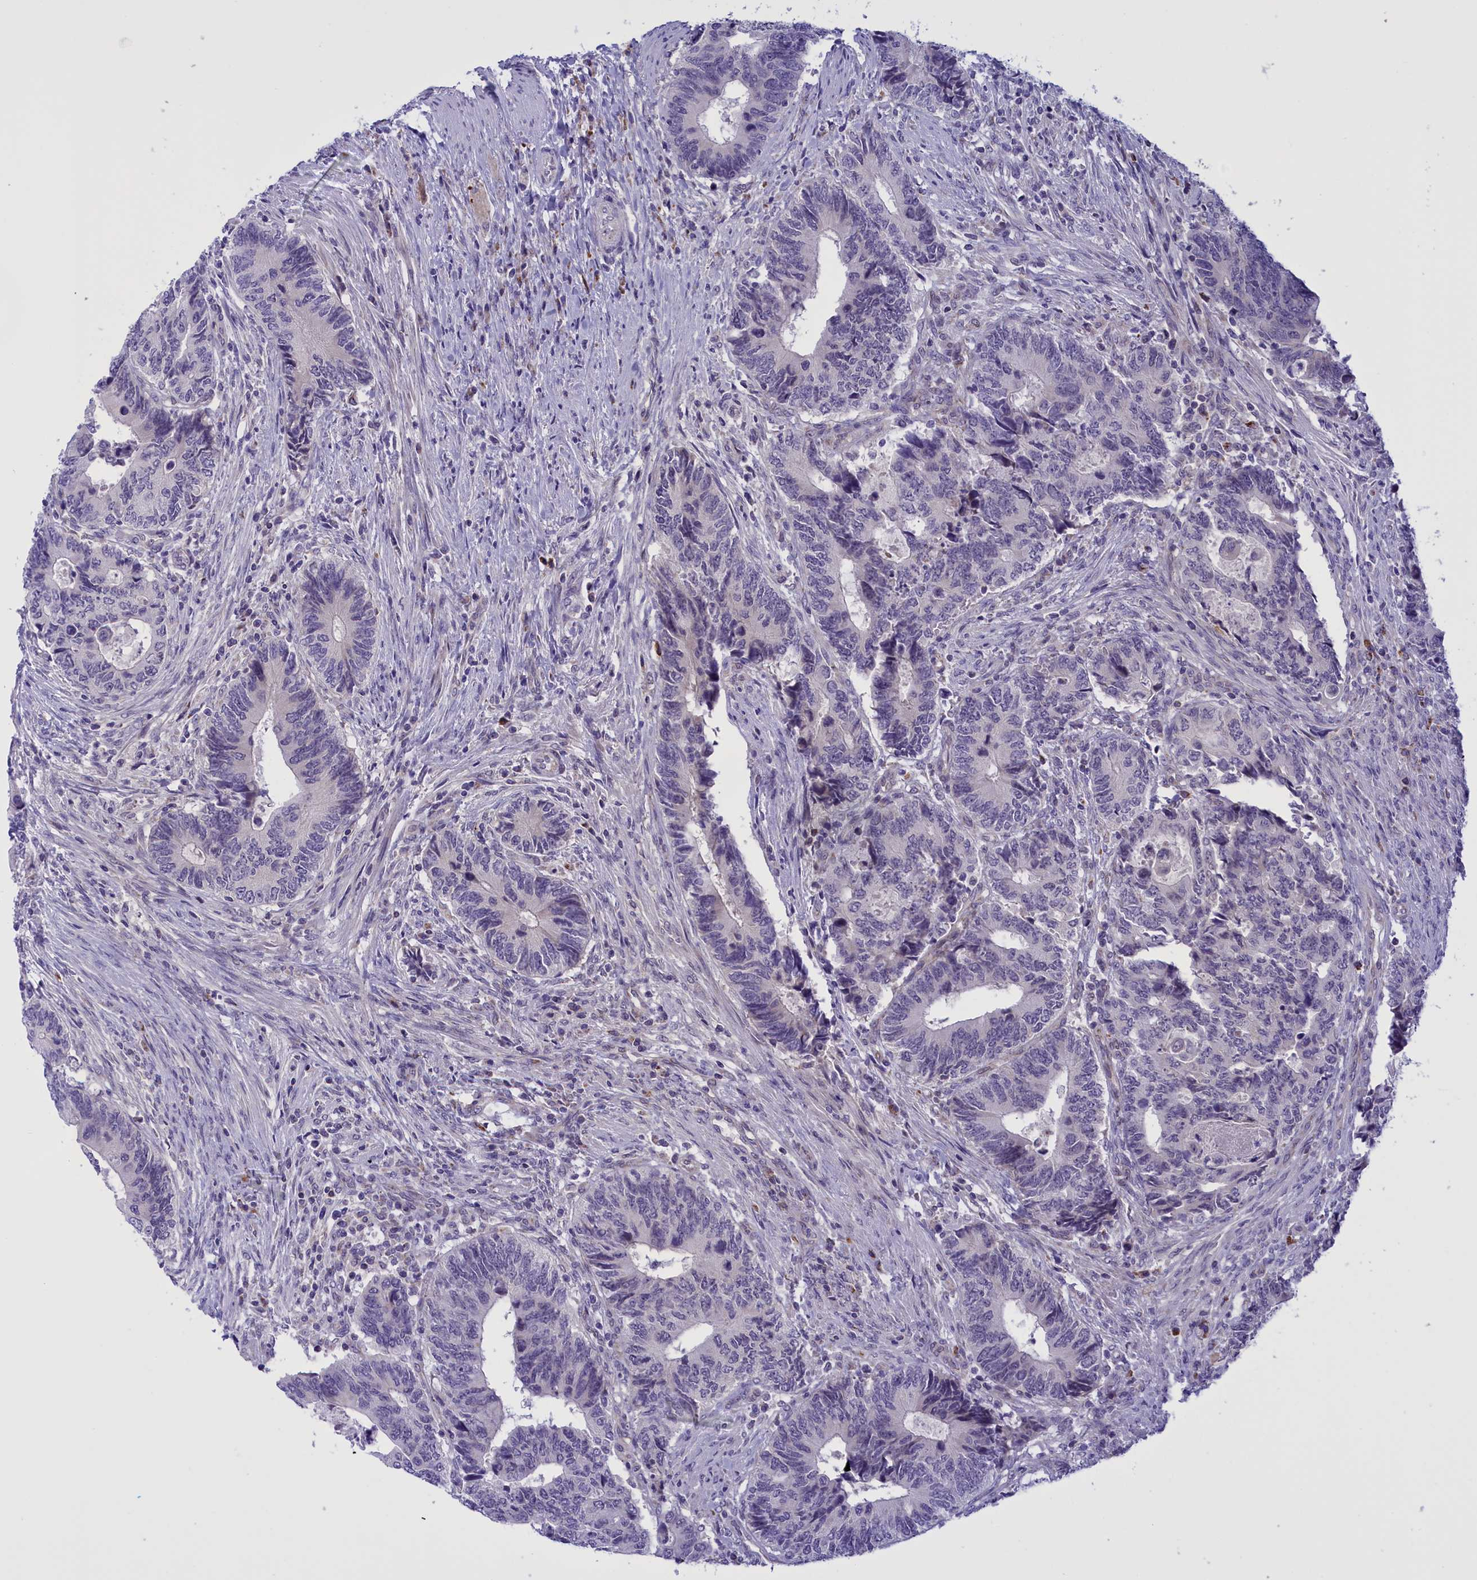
{"staining": {"intensity": "negative", "quantity": "none", "location": "none"}, "tissue": "colorectal cancer", "cell_type": "Tumor cells", "image_type": "cancer", "snomed": [{"axis": "morphology", "description": "Adenocarcinoma, NOS"}, {"axis": "topography", "description": "Colon"}], "caption": "IHC histopathology image of neoplastic tissue: colorectal cancer stained with DAB (3,3'-diaminobenzidine) shows no significant protein staining in tumor cells.", "gene": "FAM149B1", "patient": {"sex": "male", "age": 87}}